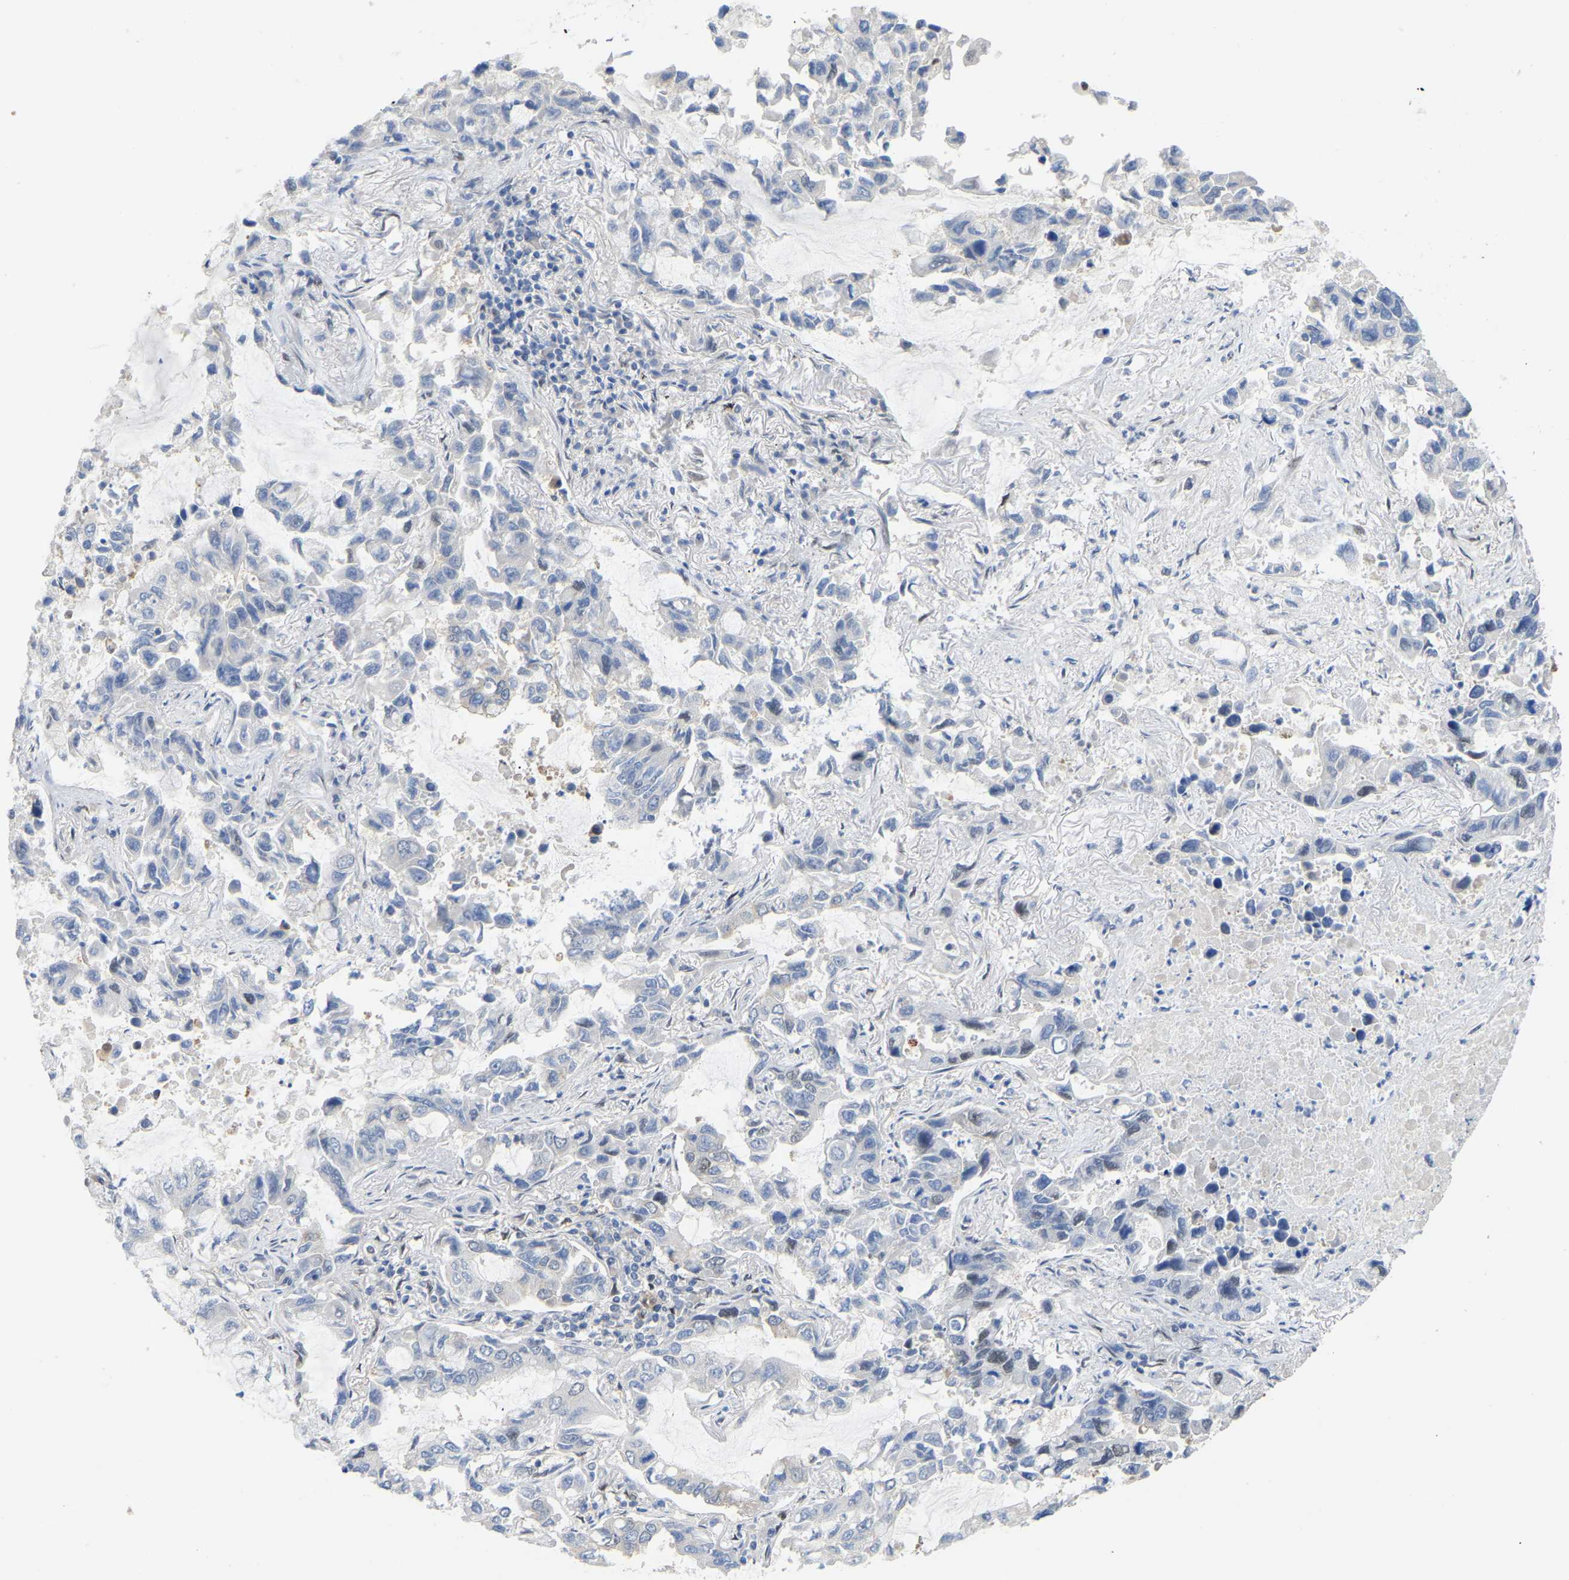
{"staining": {"intensity": "negative", "quantity": "none", "location": "none"}, "tissue": "lung cancer", "cell_type": "Tumor cells", "image_type": "cancer", "snomed": [{"axis": "morphology", "description": "Adenocarcinoma, NOS"}, {"axis": "topography", "description": "Lung"}], "caption": "A histopathology image of human lung adenocarcinoma is negative for staining in tumor cells.", "gene": "KLRG2", "patient": {"sex": "male", "age": 64}}